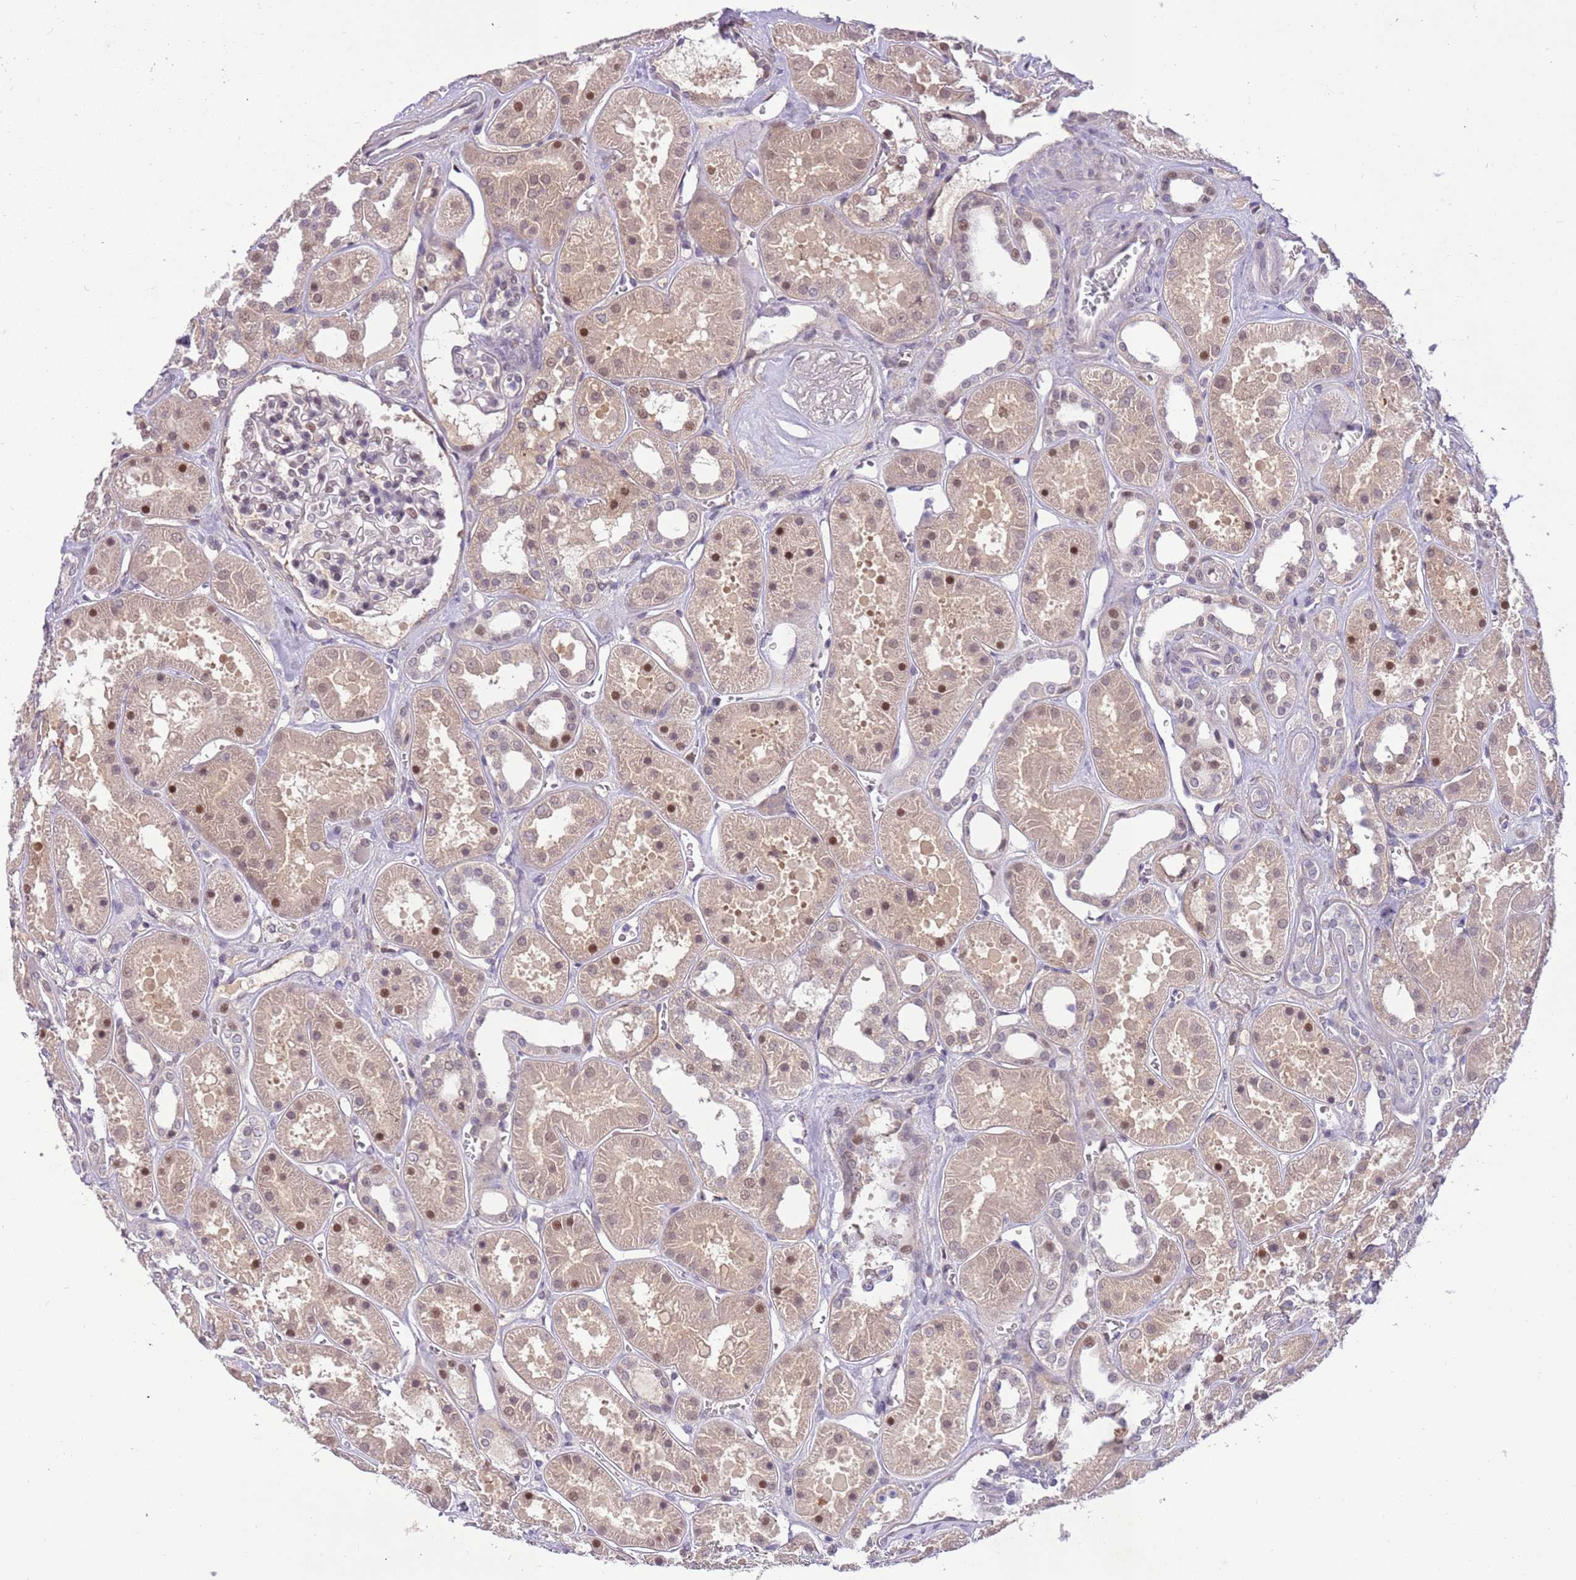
{"staining": {"intensity": "negative", "quantity": "none", "location": "none"}, "tissue": "kidney", "cell_type": "Cells in glomeruli", "image_type": "normal", "snomed": [{"axis": "morphology", "description": "Normal tissue, NOS"}, {"axis": "topography", "description": "Kidney"}], "caption": "Photomicrograph shows no protein staining in cells in glomeruli of benign kidney.", "gene": "MAGEF1", "patient": {"sex": "female", "age": 41}}